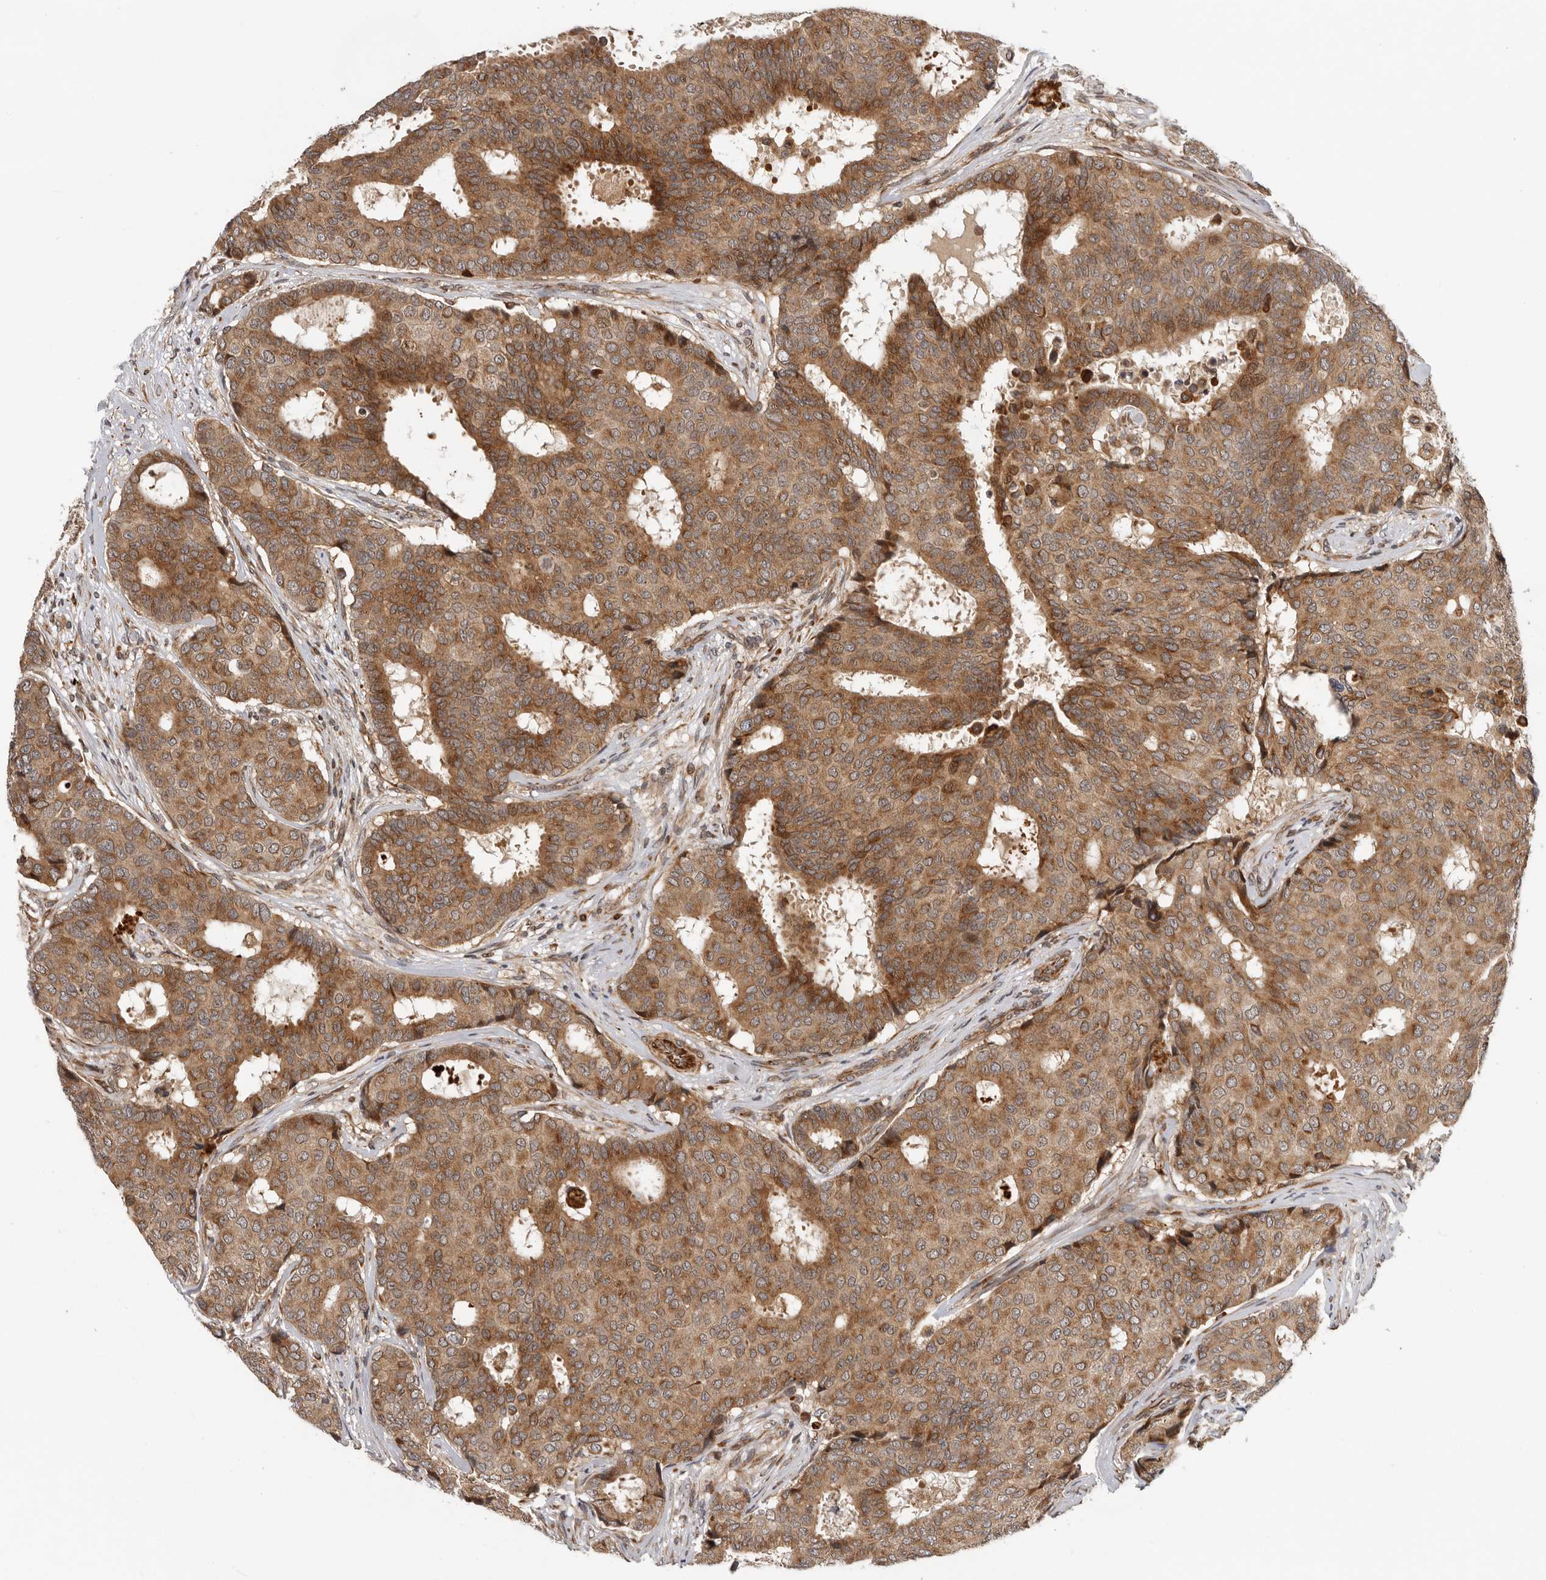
{"staining": {"intensity": "strong", "quantity": ">75%", "location": "cytoplasmic/membranous"}, "tissue": "breast cancer", "cell_type": "Tumor cells", "image_type": "cancer", "snomed": [{"axis": "morphology", "description": "Duct carcinoma"}, {"axis": "topography", "description": "Breast"}], "caption": "Tumor cells exhibit strong cytoplasmic/membranous expression in about >75% of cells in breast cancer.", "gene": "RNF157", "patient": {"sex": "female", "age": 75}}